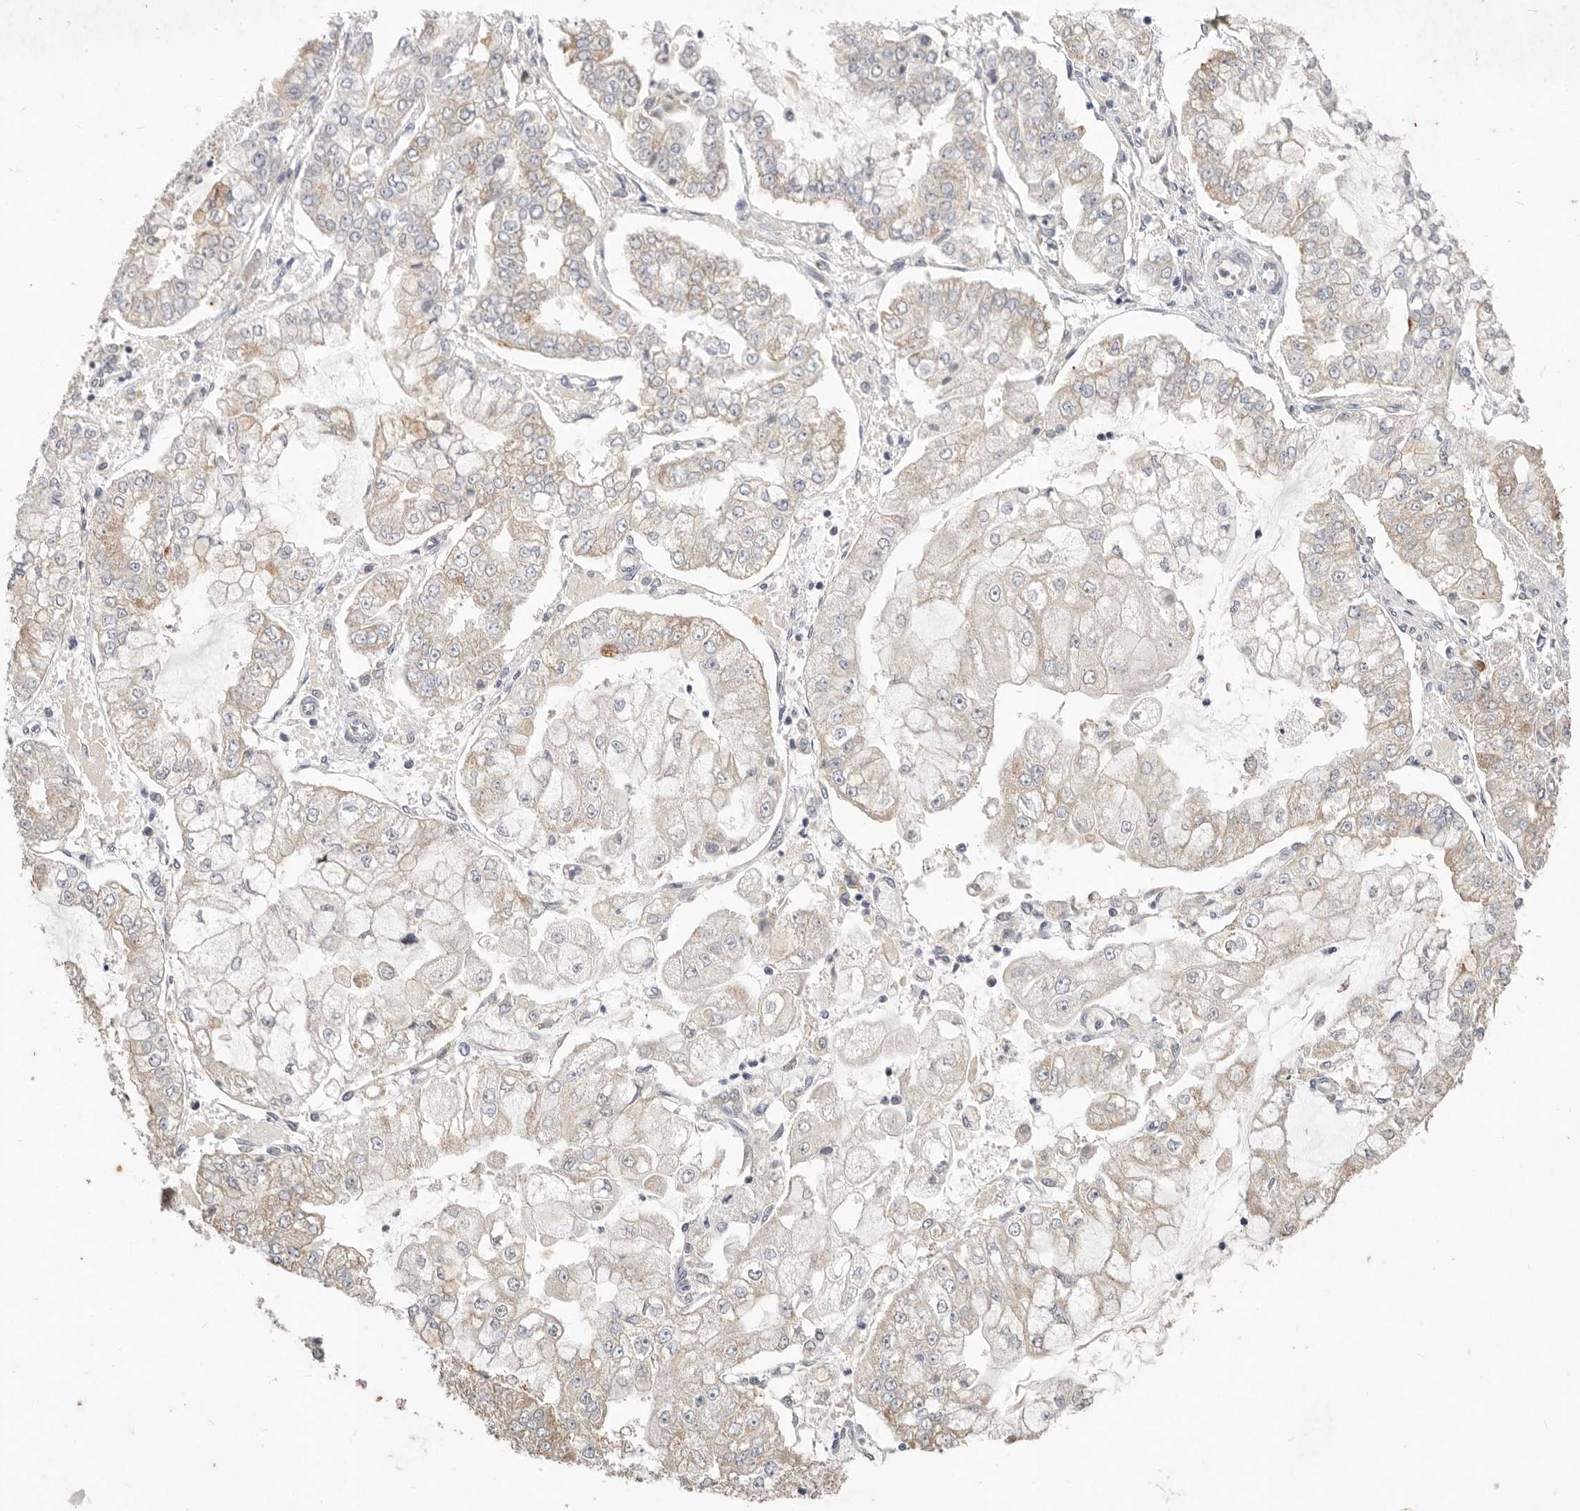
{"staining": {"intensity": "weak", "quantity": "<25%", "location": "cytoplasmic/membranous"}, "tissue": "stomach cancer", "cell_type": "Tumor cells", "image_type": "cancer", "snomed": [{"axis": "morphology", "description": "Adenocarcinoma, NOS"}, {"axis": "topography", "description": "Stomach"}], "caption": "Immunohistochemical staining of stomach adenocarcinoma reveals no significant positivity in tumor cells.", "gene": "WDR77", "patient": {"sex": "male", "age": 76}}